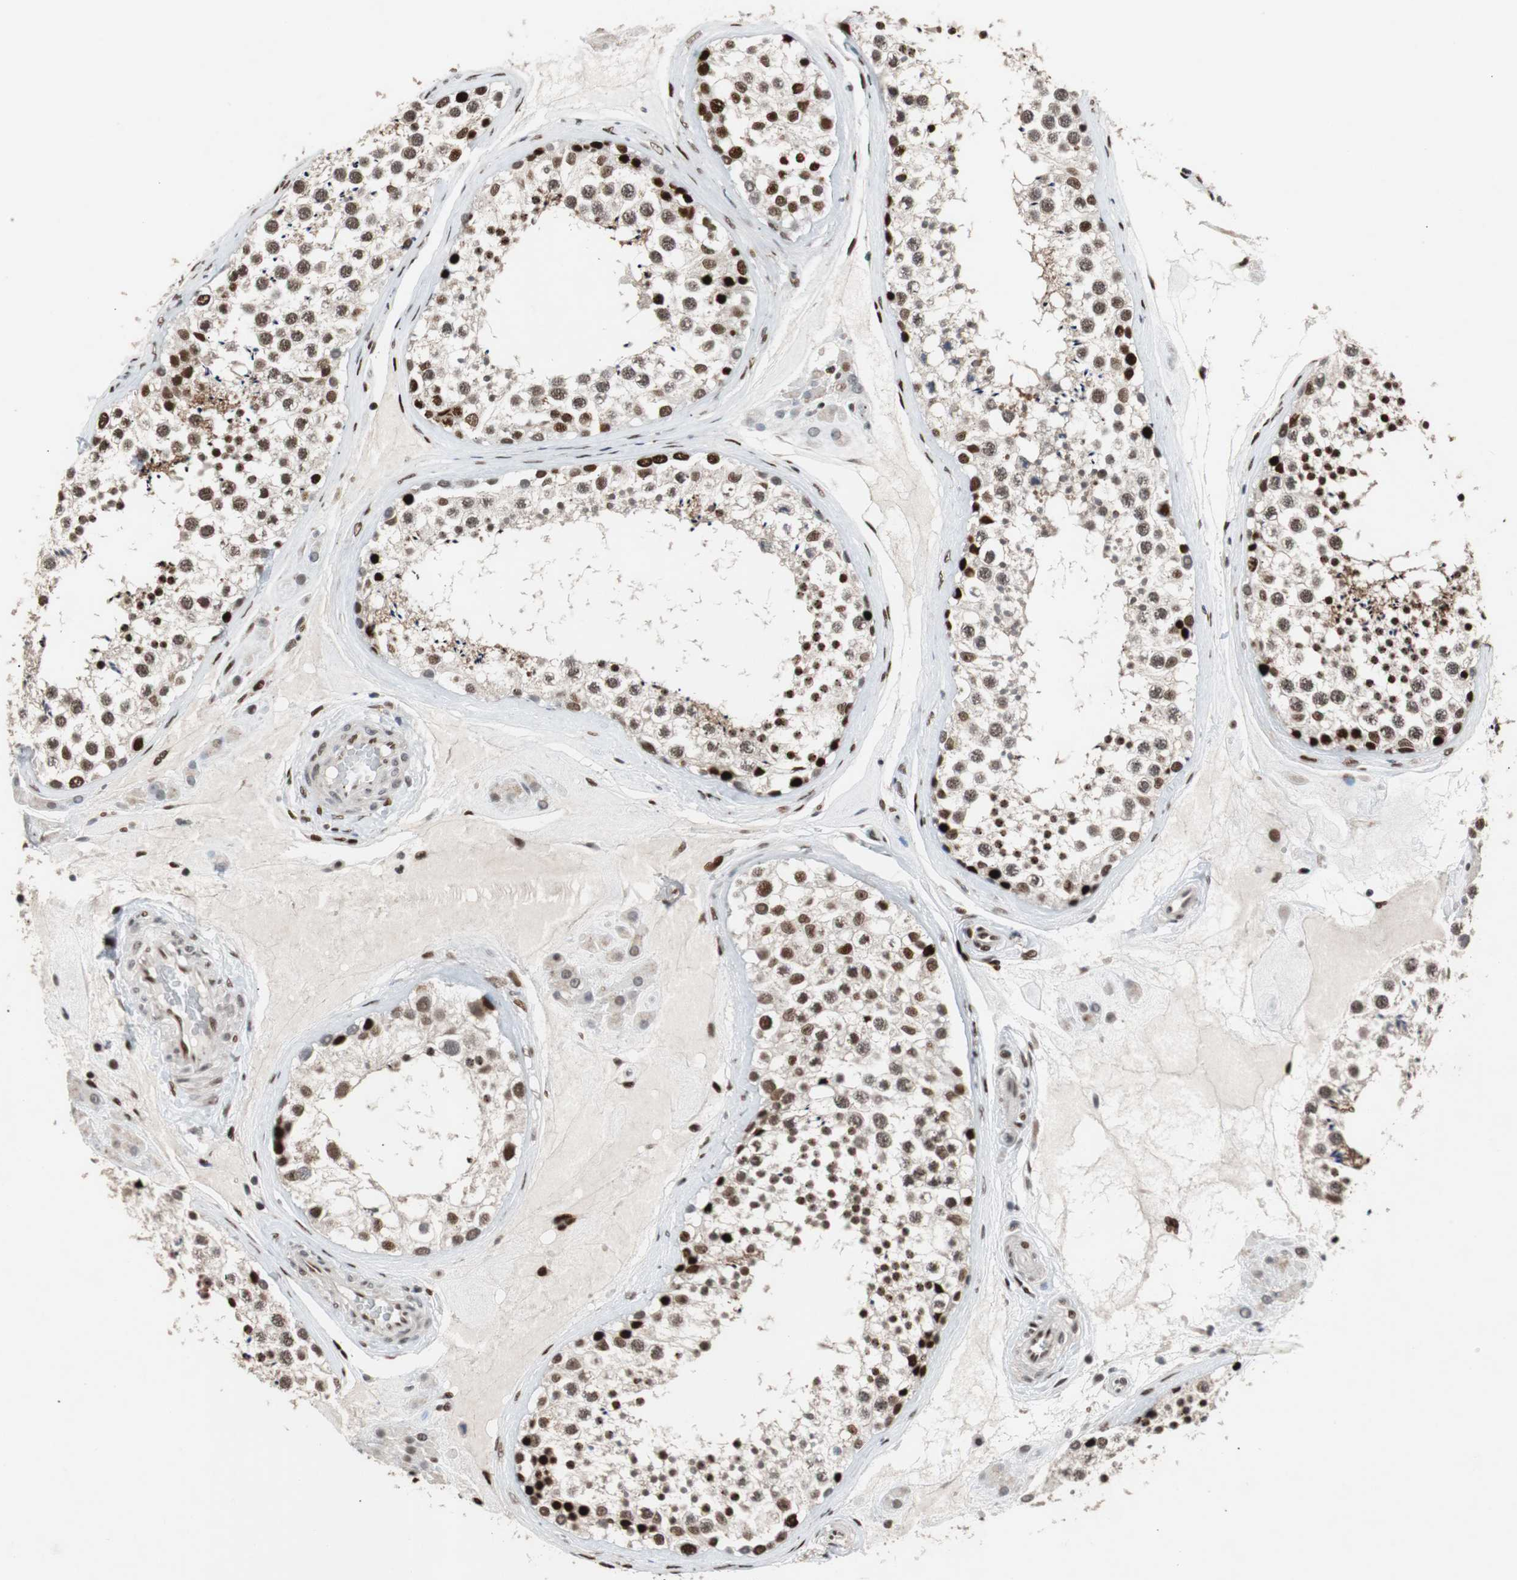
{"staining": {"intensity": "strong", "quantity": ">75%", "location": "nuclear"}, "tissue": "testis", "cell_type": "Cells in seminiferous ducts", "image_type": "normal", "snomed": [{"axis": "morphology", "description": "Normal tissue, NOS"}, {"axis": "topography", "description": "Testis"}], "caption": "Testis stained for a protein exhibits strong nuclear positivity in cells in seminiferous ducts. Using DAB (3,3'-diaminobenzidine) (brown) and hematoxylin (blue) stains, captured at high magnification using brightfield microscopy.", "gene": "NBL1", "patient": {"sex": "male", "age": 46}}